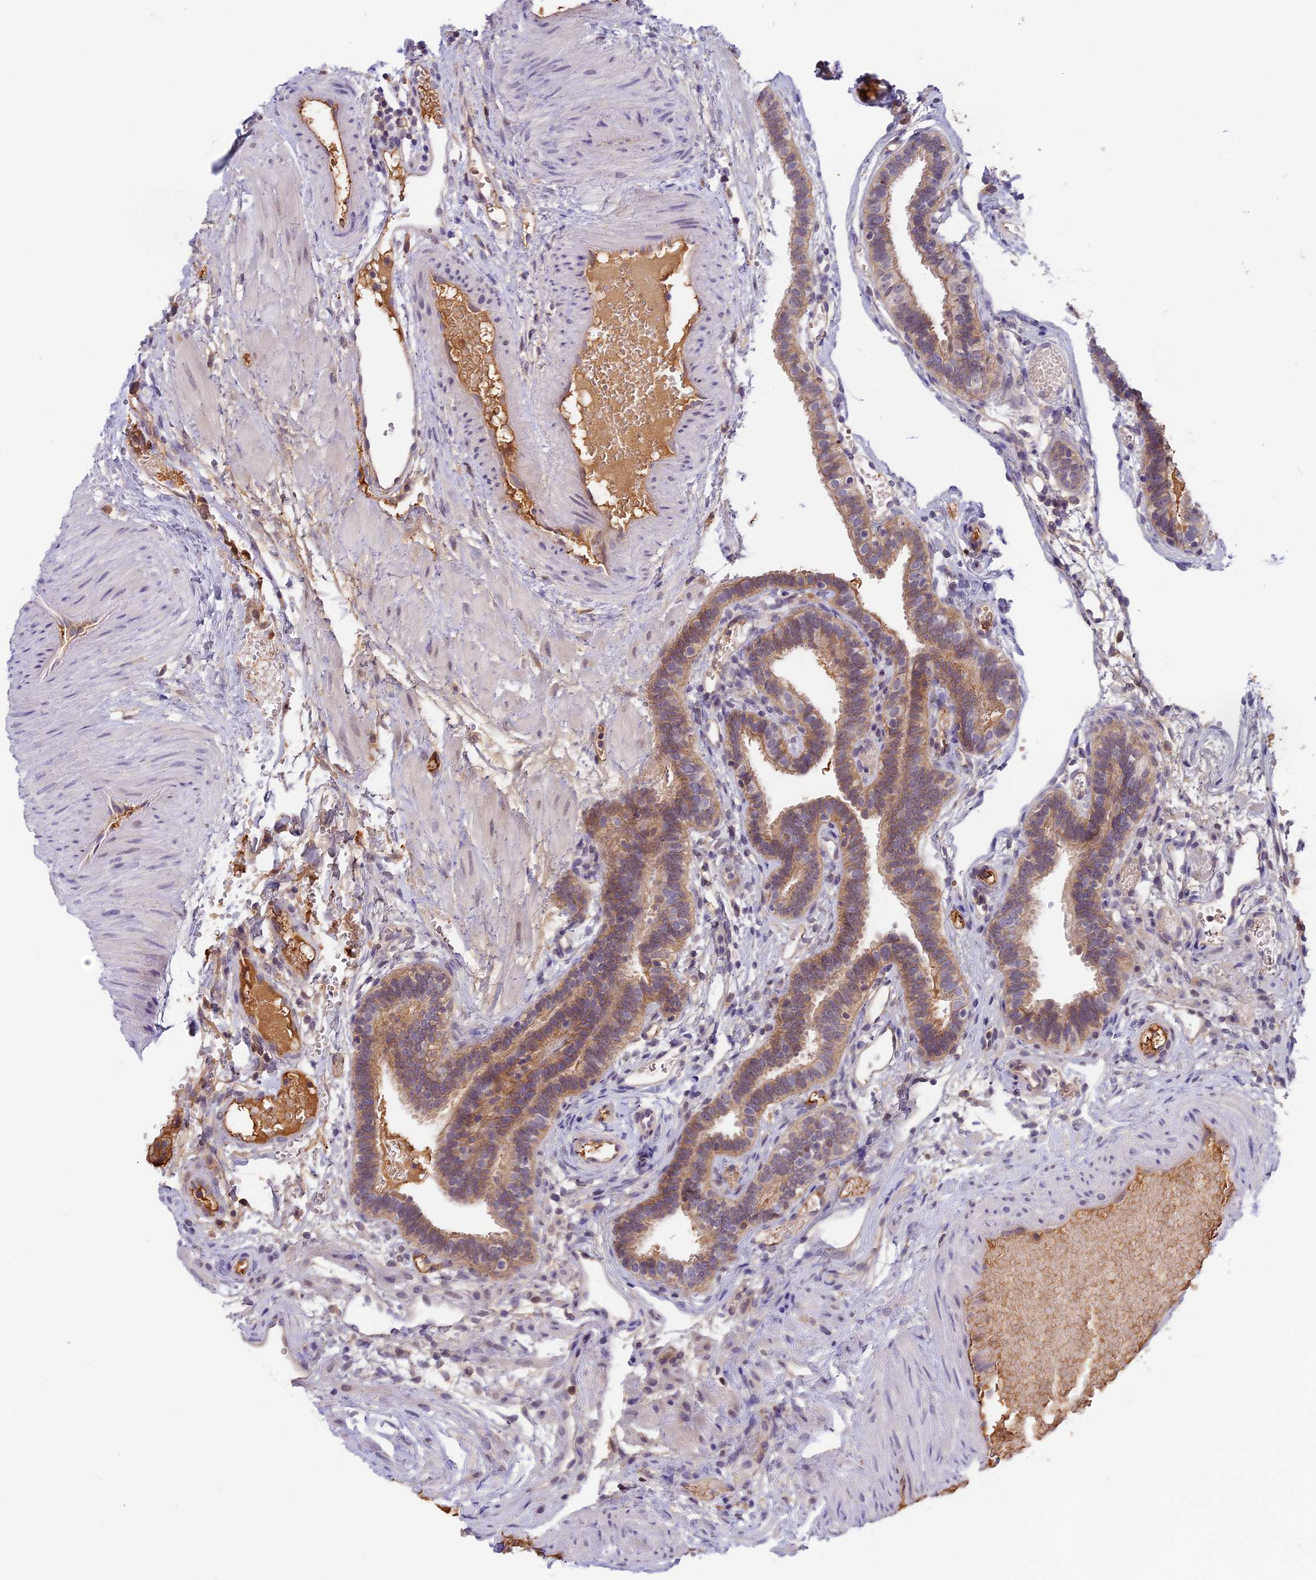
{"staining": {"intensity": "moderate", "quantity": ">75%", "location": "cytoplasmic/membranous"}, "tissue": "fallopian tube", "cell_type": "Glandular cells", "image_type": "normal", "snomed": [{"axis": "morphology", "description": "Normal tissue, NOS"}, {"axis": "topography", "description": "Fallopian tube"}], "caption": "A photomicrograph showing moderate cytoplasmic/membranous positivity in approximately >75% of glandular cells in unremarkable fallopian tube, as visualized by brown immunohistochemical staining.", "gene": "ADGRD1", "patient": {"sex": "female", "age": 37}}